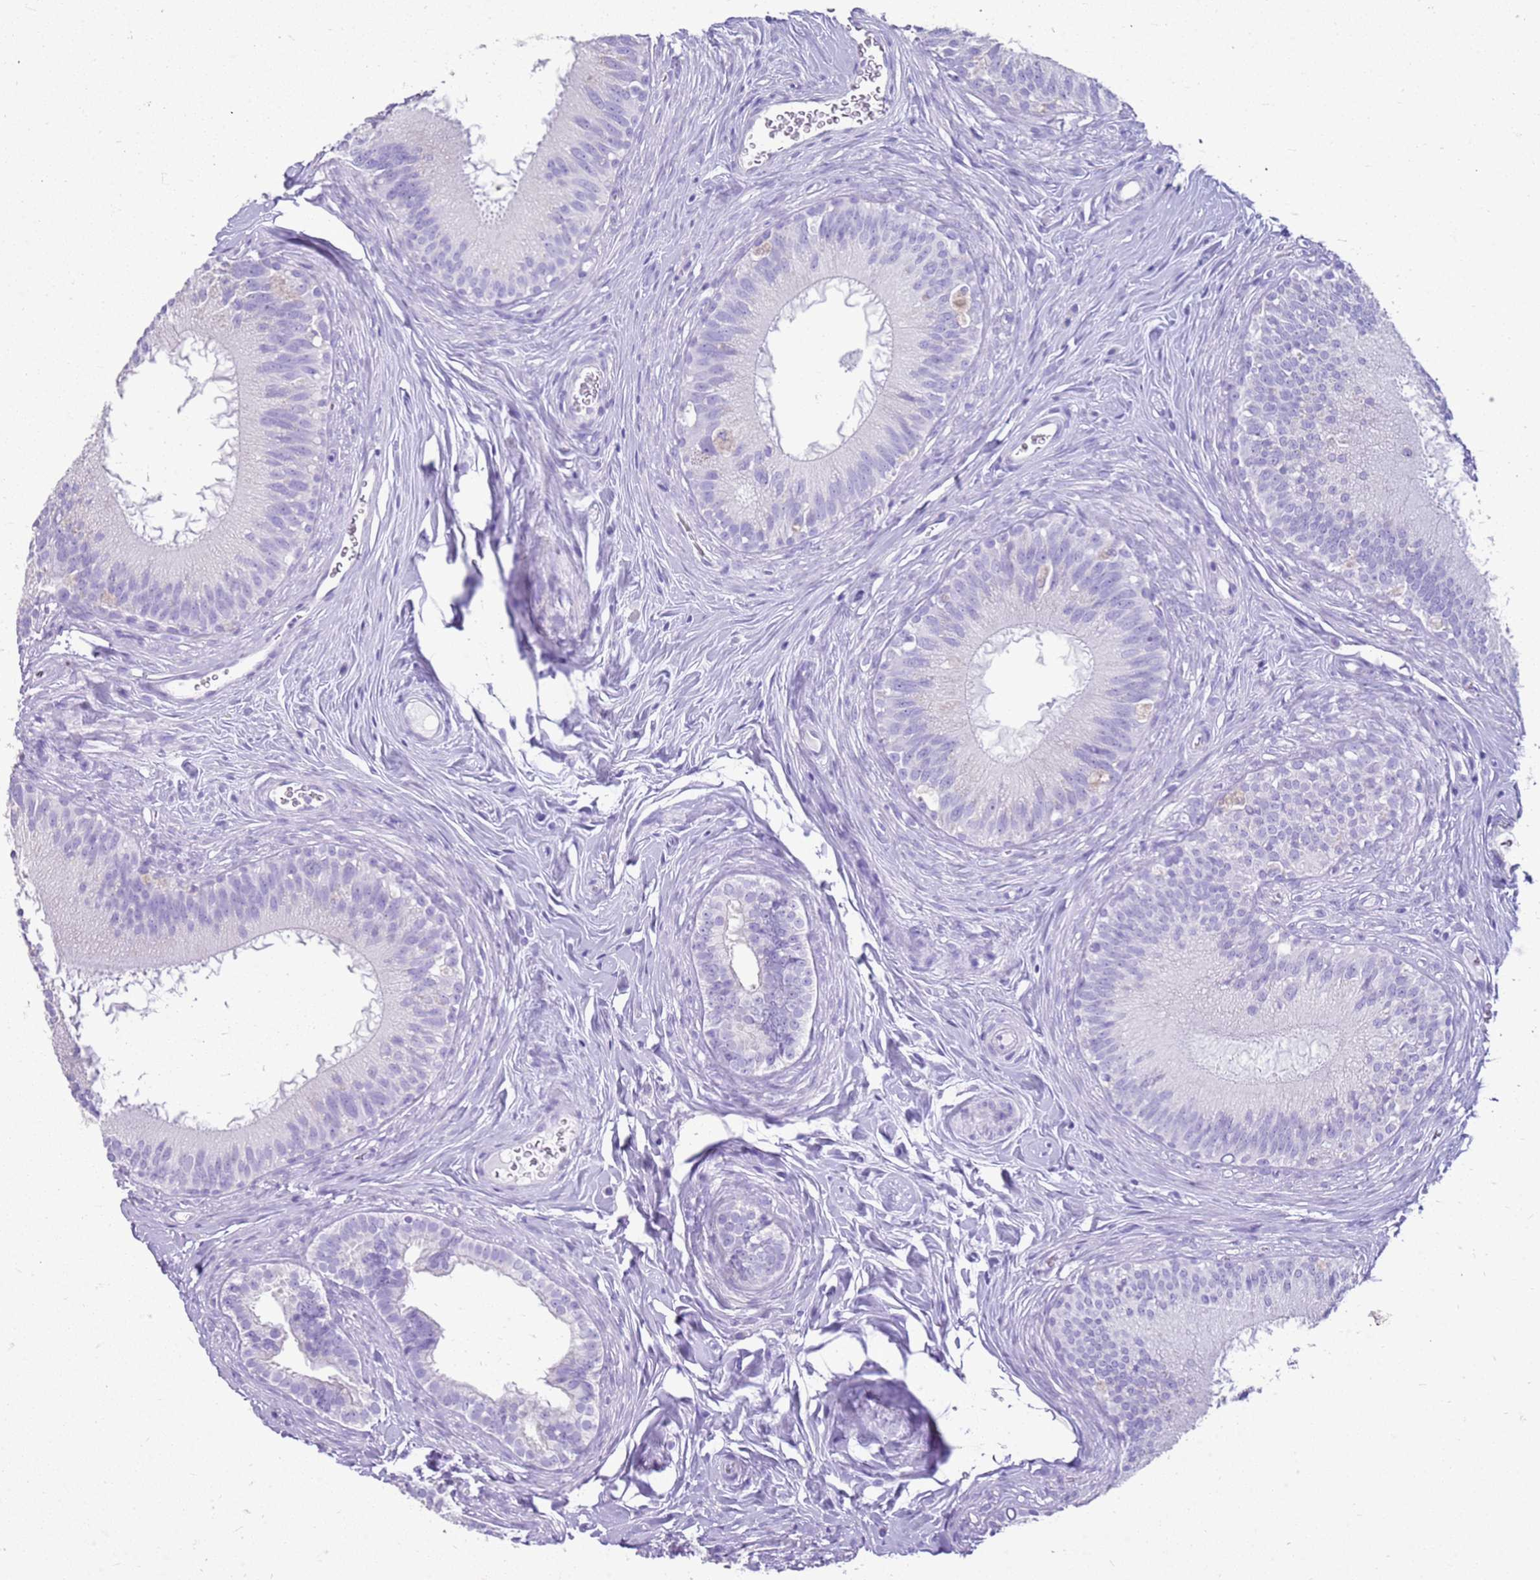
{"staining": {"intensity": "negative", "quantity": "none", "location": "none"}, "tissue": "epididymis", "cell_type": "Glandular cells", "image_type": "normal", "snomed": [{"axis": "morphology", "description": "Normal tissue, NOS"}, {"axis": "topography", "description": "Epididymis"}], "caption": "Immunohistochemistry of unremarkable epididymis demonstrates no expression in glandular cells.", "gene": "CA8", "patient": {"sex": "male", "age": 38}}